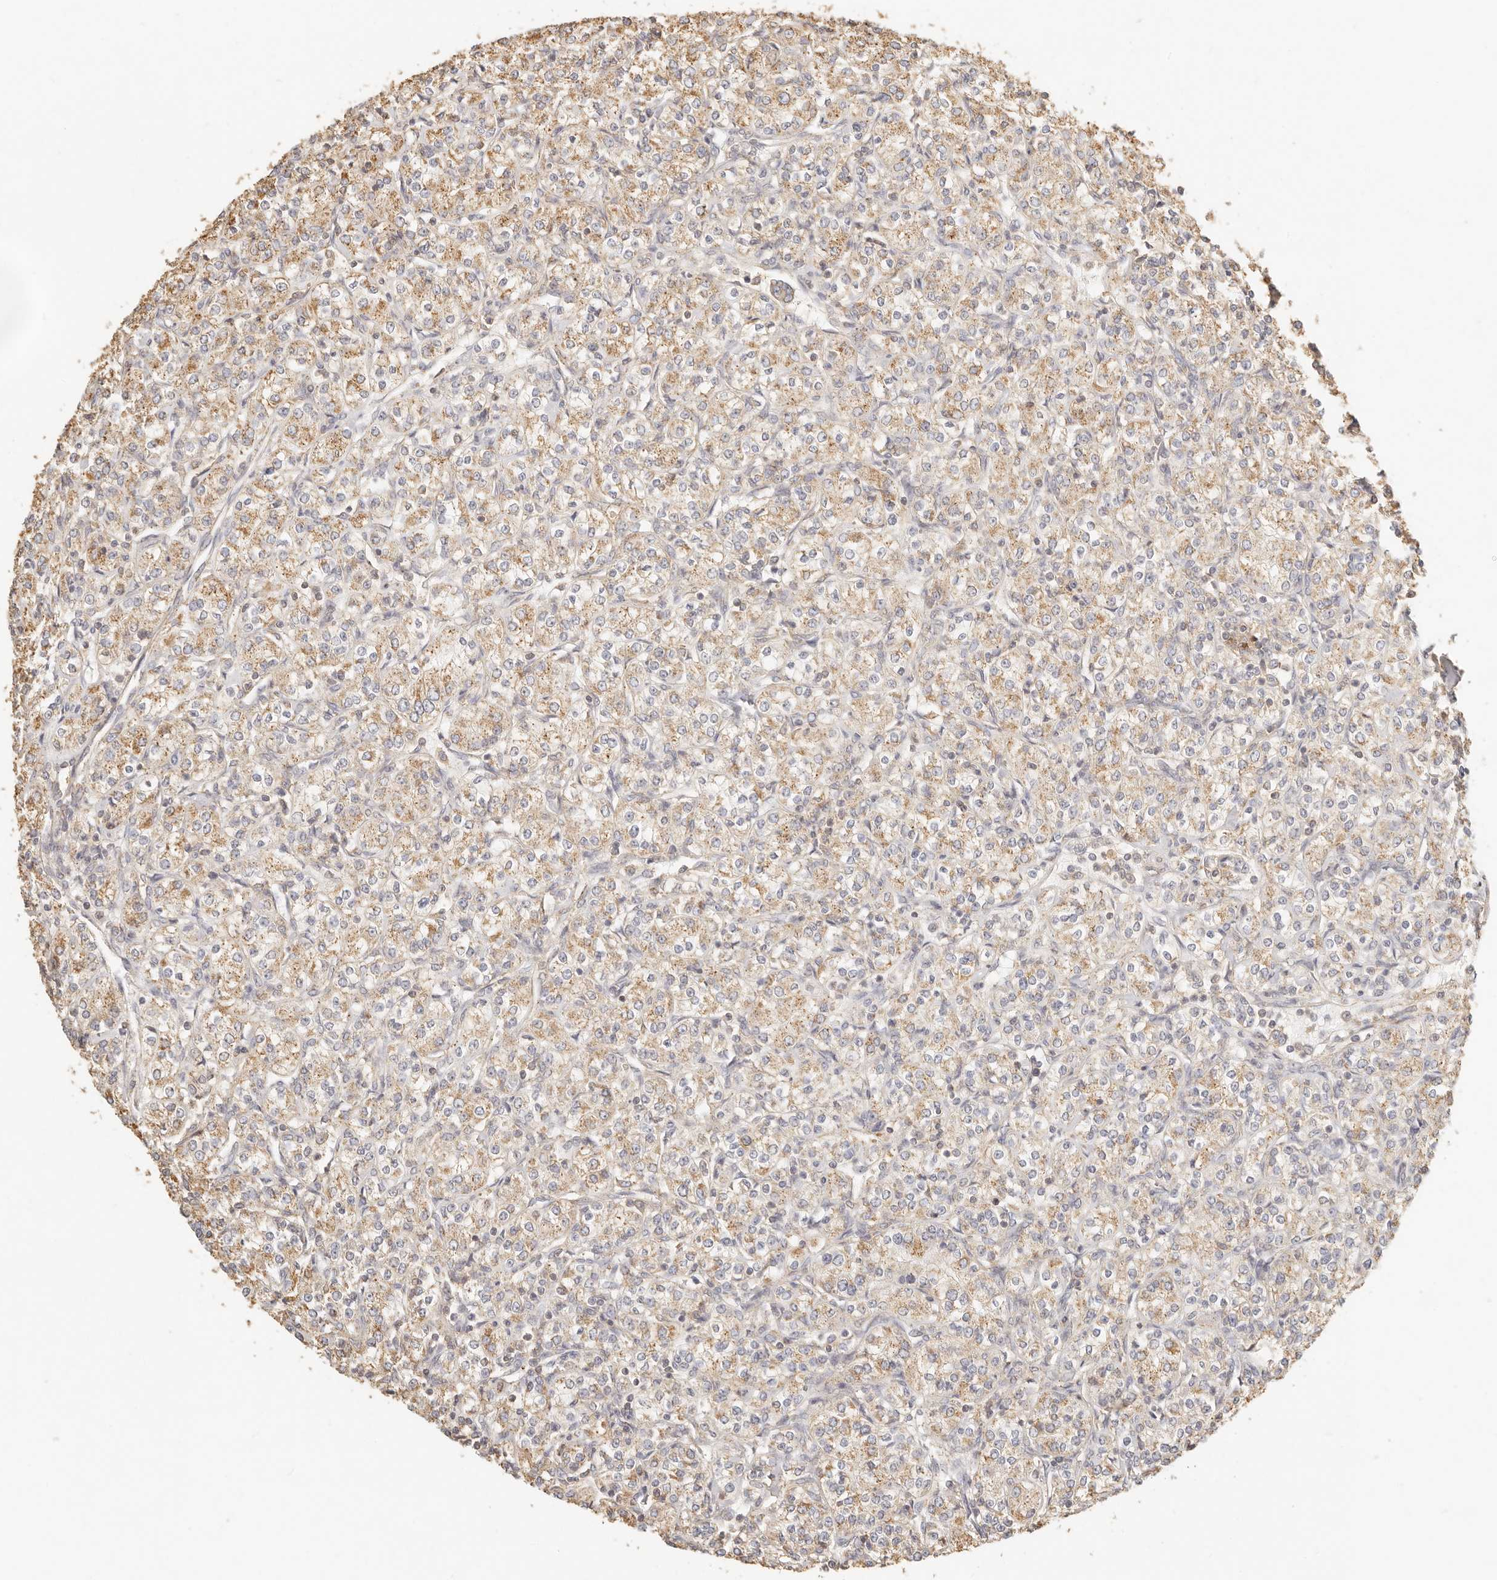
{"staining": {"intensity": "weak", "quantity": ">75%", "location": "cytoplasmic/membranous"}, "tissue": "renal cancer", "cell_type": "Tumor cells", "image_type": "cancer", "snomed": [{"axis": "morphology", "description": "Adenocarcinoma, NOS"}, {"axis": "topography", "description": "Kidney"}], "caption": "The immunohistochemical stain labels weak cytoplasmic/membranous expression in tumor cells of adenocarcinoma (renal) tissue. (Brightfield microscopy of DAB IHC at high magnification).", "gene": "CNMD", "patient": {"sex": "male", "age": 77}}